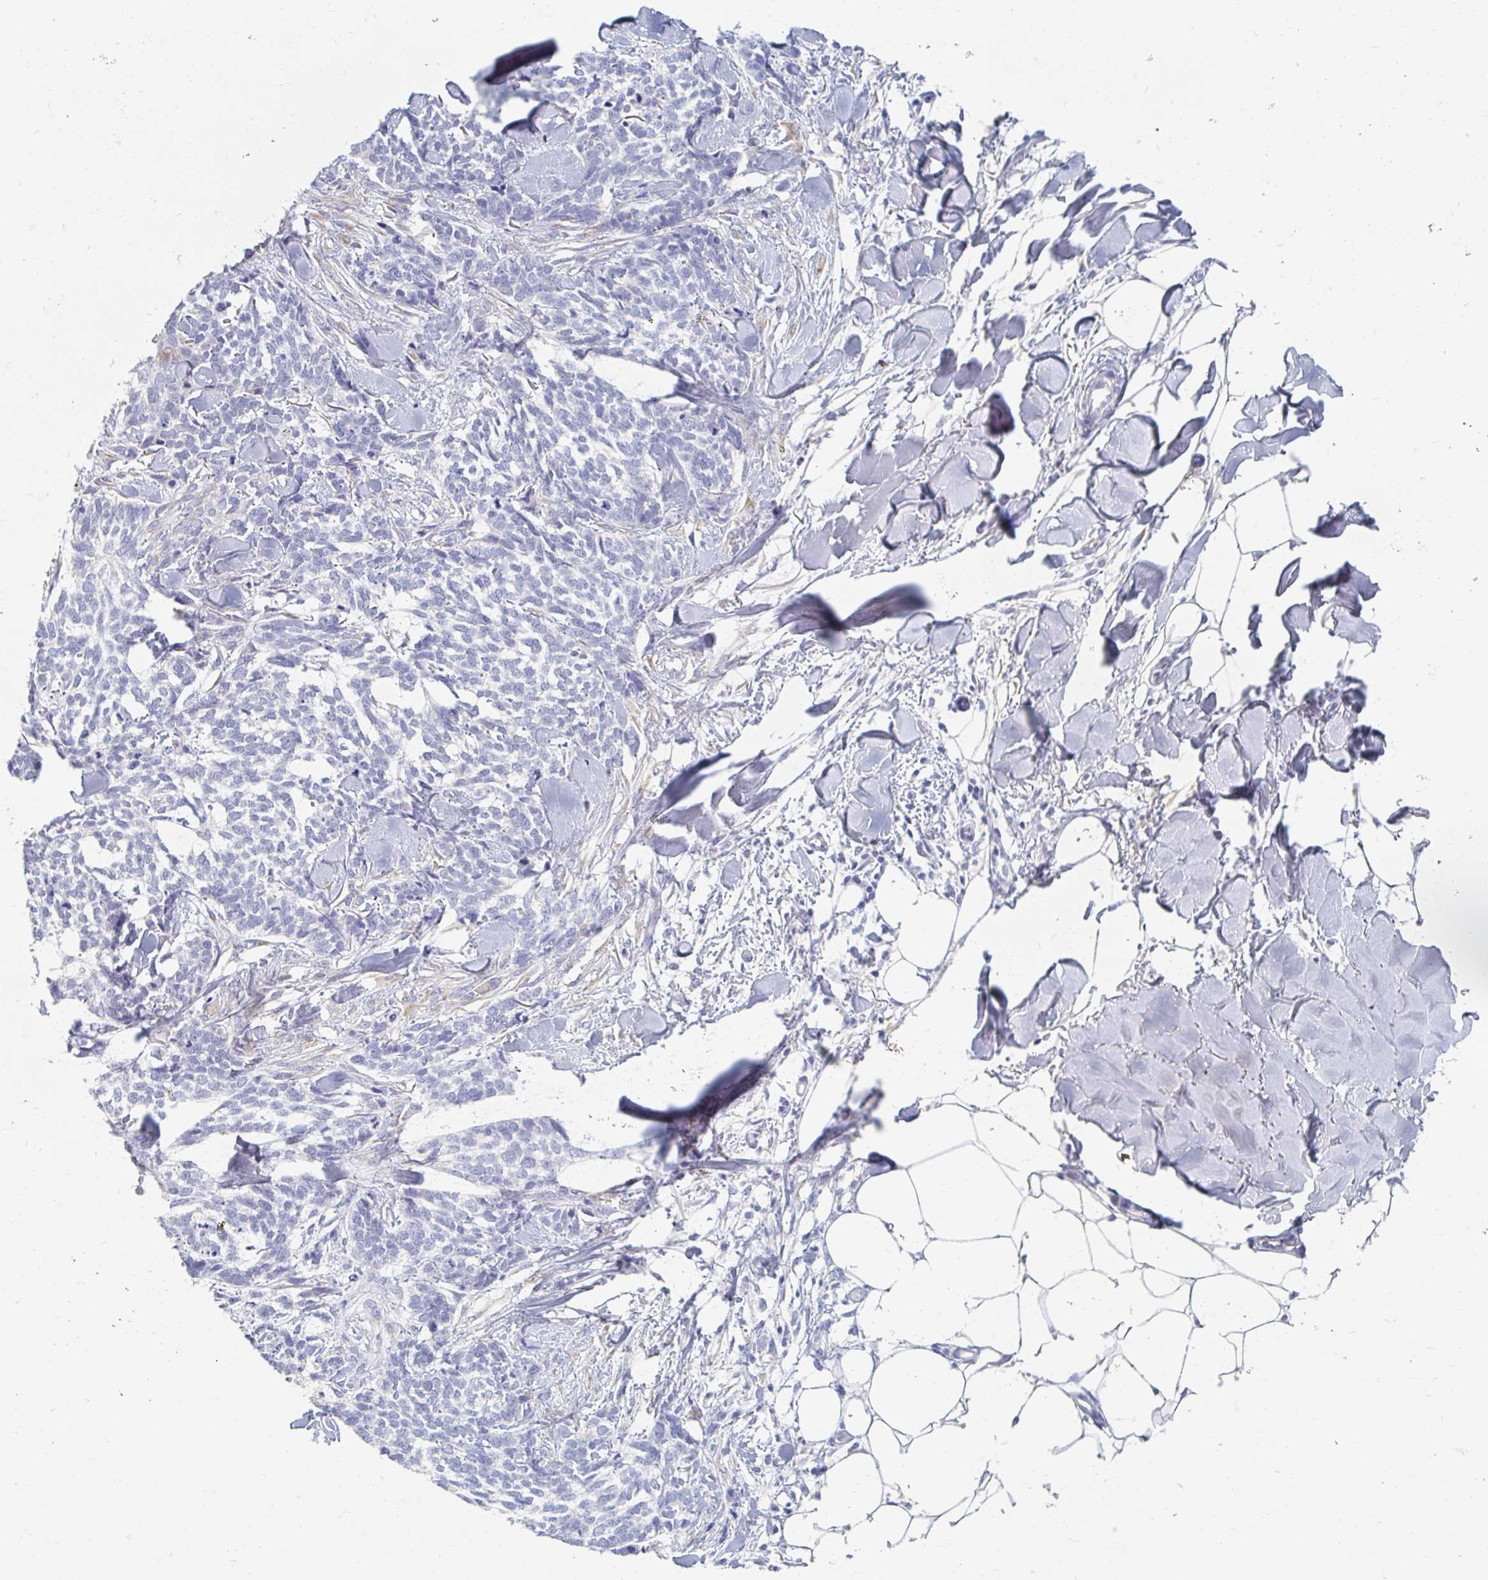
{"staining": {"intensity": "negative", "quantity": "none", "location": "none"}, "tissue": "skin cancer", "cell_type": "Tumor cells", "image_type": "cancer", "snomed": [{"axis": "morphology", "description": "Basal cell carcinoma"}, {"axis": "topography", "description": "Skin"}], "caption": "Tumor cells show no significant expression in skin basal cell carcinoma.", "gene": "MYLK2", "patient": {"sex": "female", "age": 59}}